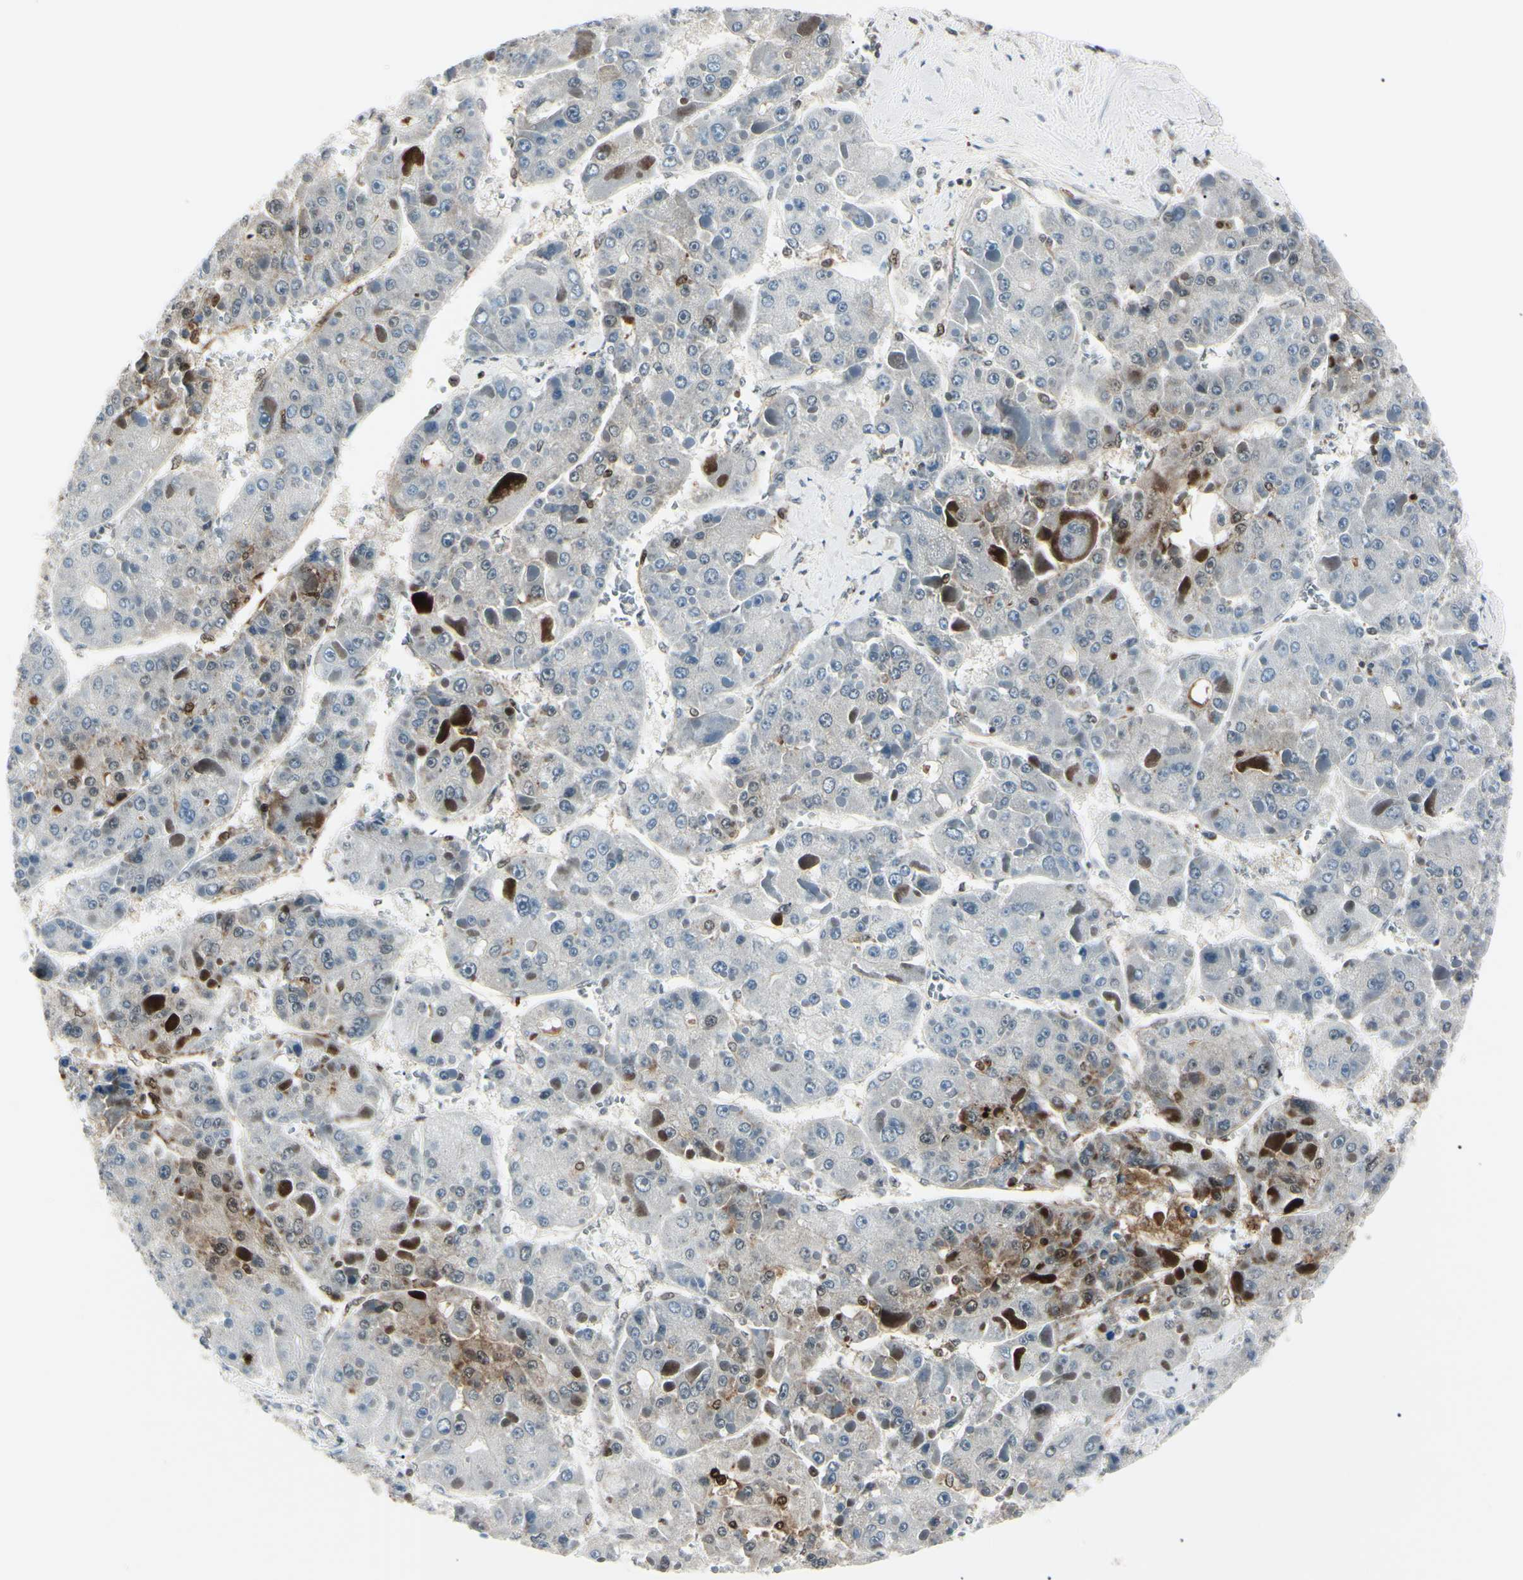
{"staining": {"intensity": "moderate", "quantity": "<25%", "location": "cytoplasmic/membranous"}, "tissue": "liver cancer", "cell_type": "Tumor cells", "image_type": "cancer", "snomed": [{"axis": "morphology", "description": "Carcinoma, Hepatocellular, NOS"}, {"axis": "topography", "description": "Liver"}], "caption": "Immunohistochemical staining of human liver hepatocellular carcinoma shows low levels of moderate cytoplasmic/membranous expression in approximately <25% of tumor cells.", "gene": "PGK1", "patient": {"sex": "female", "age": 73}}